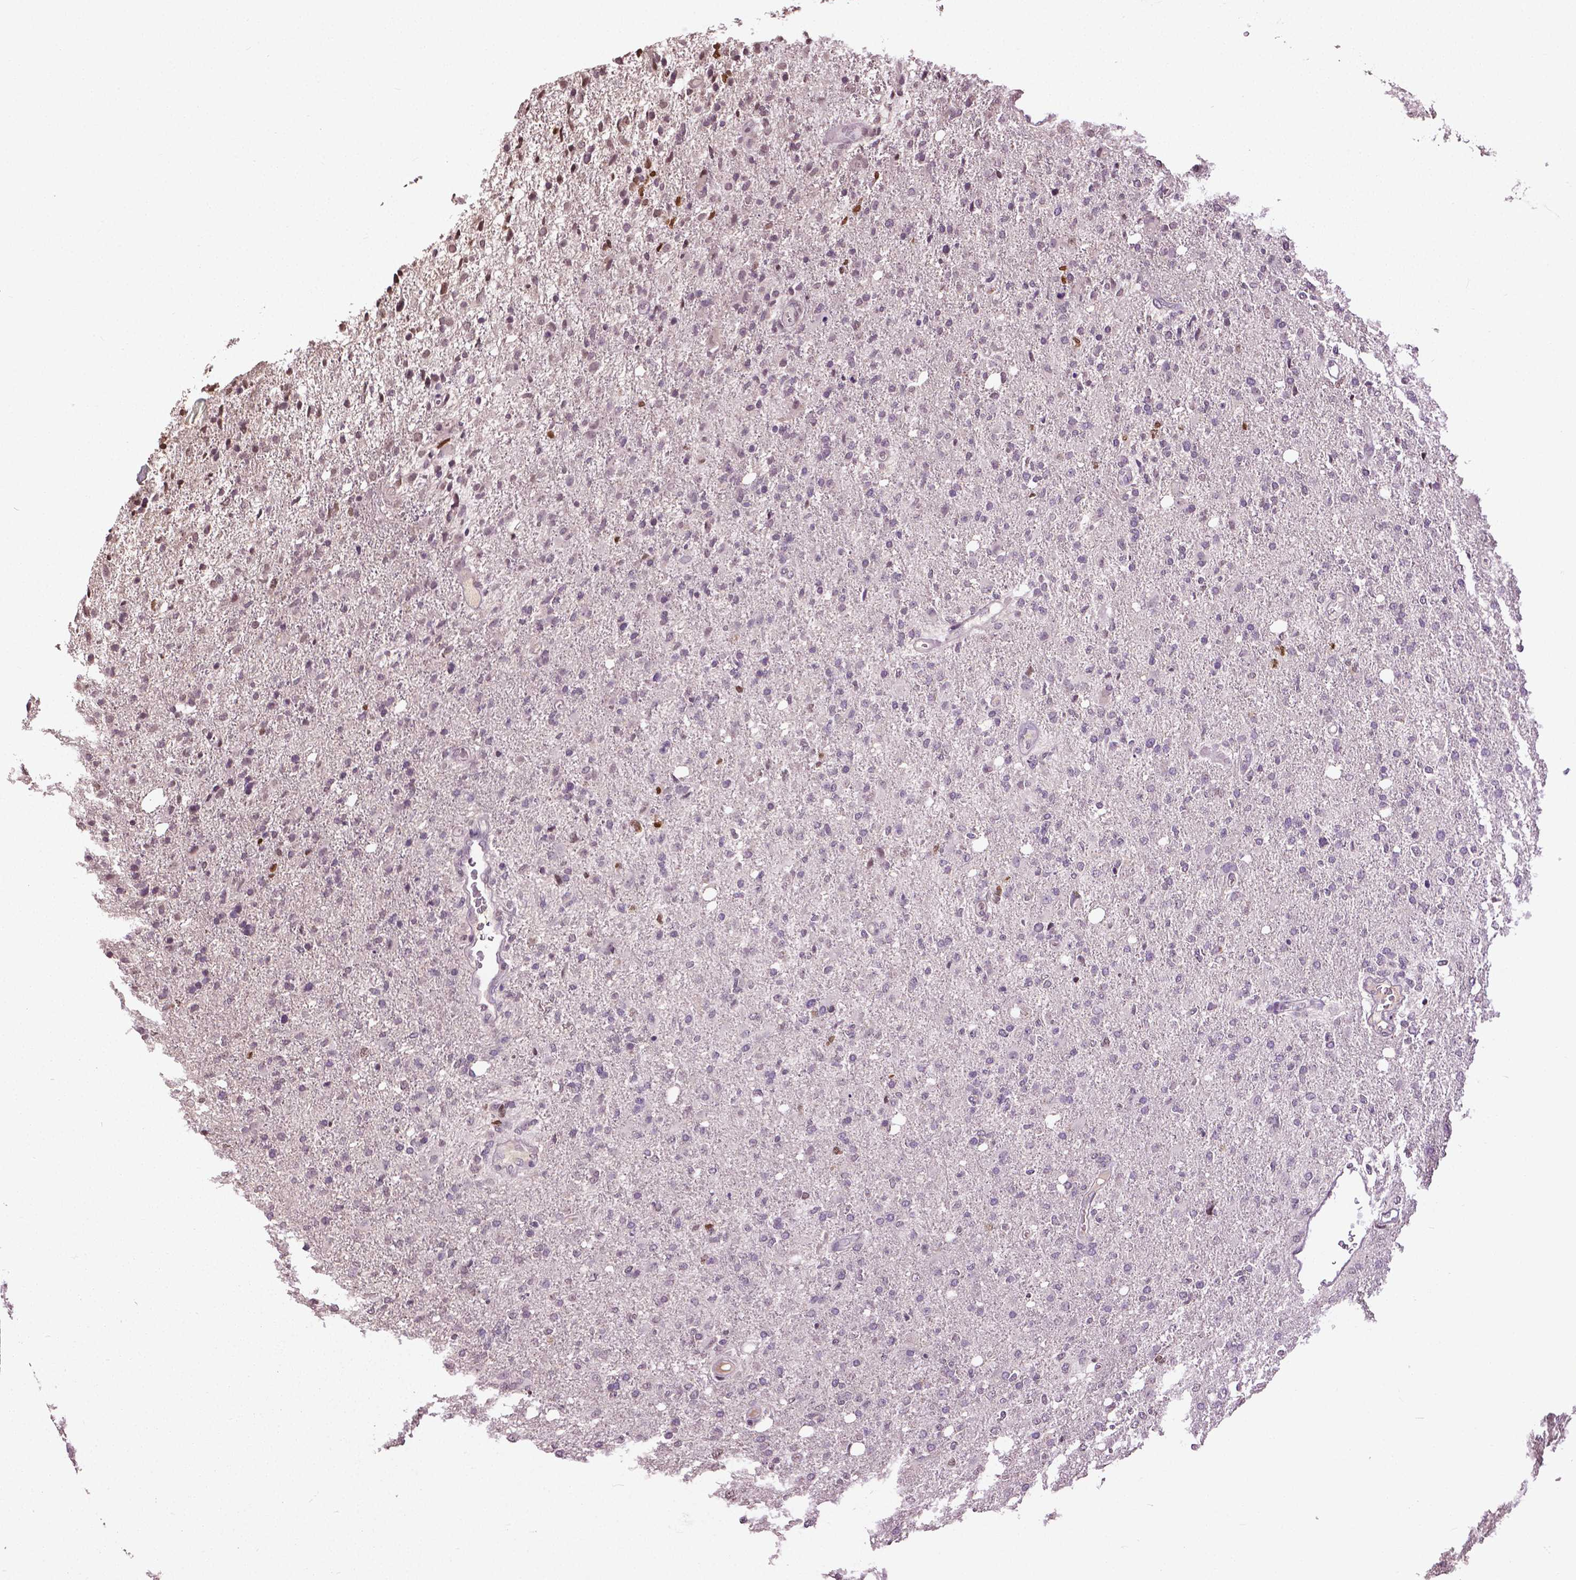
{"staining": {"intensity": "negative", "quantity": "none", "location": "none"}, "tissue": "glioma", "cell_type": "Tumor cells", "image_type": "cancer", "snomed": [{"axis": "morphology", "description": "Glioma, malignant, High grade"}, {"axis": "topography", "description": "Cerebral cortex"}], "caption": "Immunohistochemistry (IHC) micrograph of human malignant high-grade glioma stained for a protein (brown), which exhibits no staining in tumor cells.", "gene": "DLX5", "patient": {"sex": "male", "age": 70}}